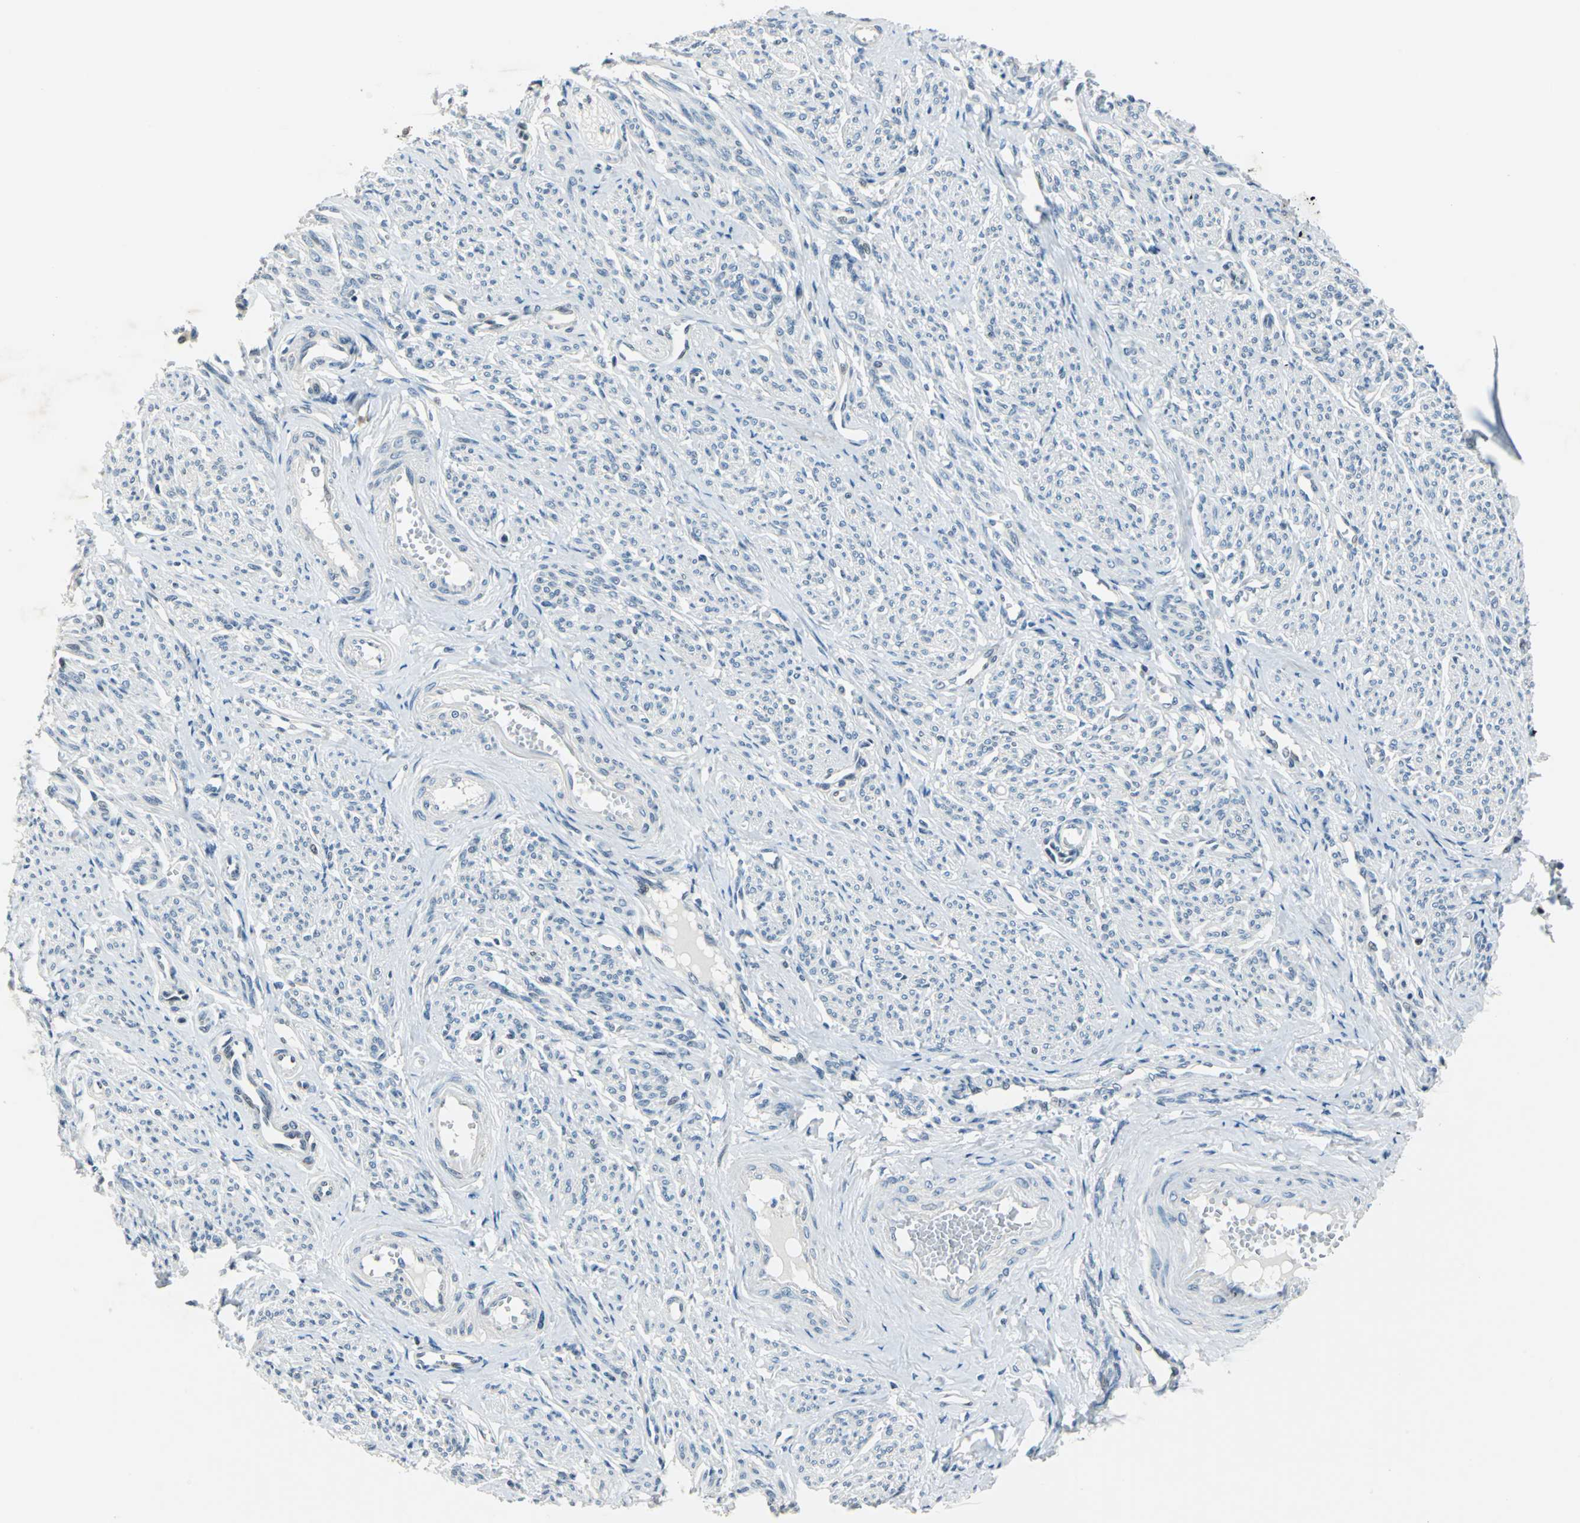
{"staining": {"intensity": "negative", "quantity": "none", "location": "none"}, "tissue": "smooth muscle", "cell_type": "Smooth muscle cells", "image_type": "normal", "snomed": [{"axis": "morphology", "description": "Normal tissue, NOS"}, {"axis": "topography", "description": "Smooth muscle"}], "caption": "This is a histopathology image of immunohistochemistry staining of unremarkable smooth muscle, which shows no positivity in smooth muscle cells. (Brightfield microscopy of DAB (3,3'-diaminobenzidine) immunohistochemistry at high magnification).", "gene": "HCFC2", "patient": {"sex": "female", "age": 65}}